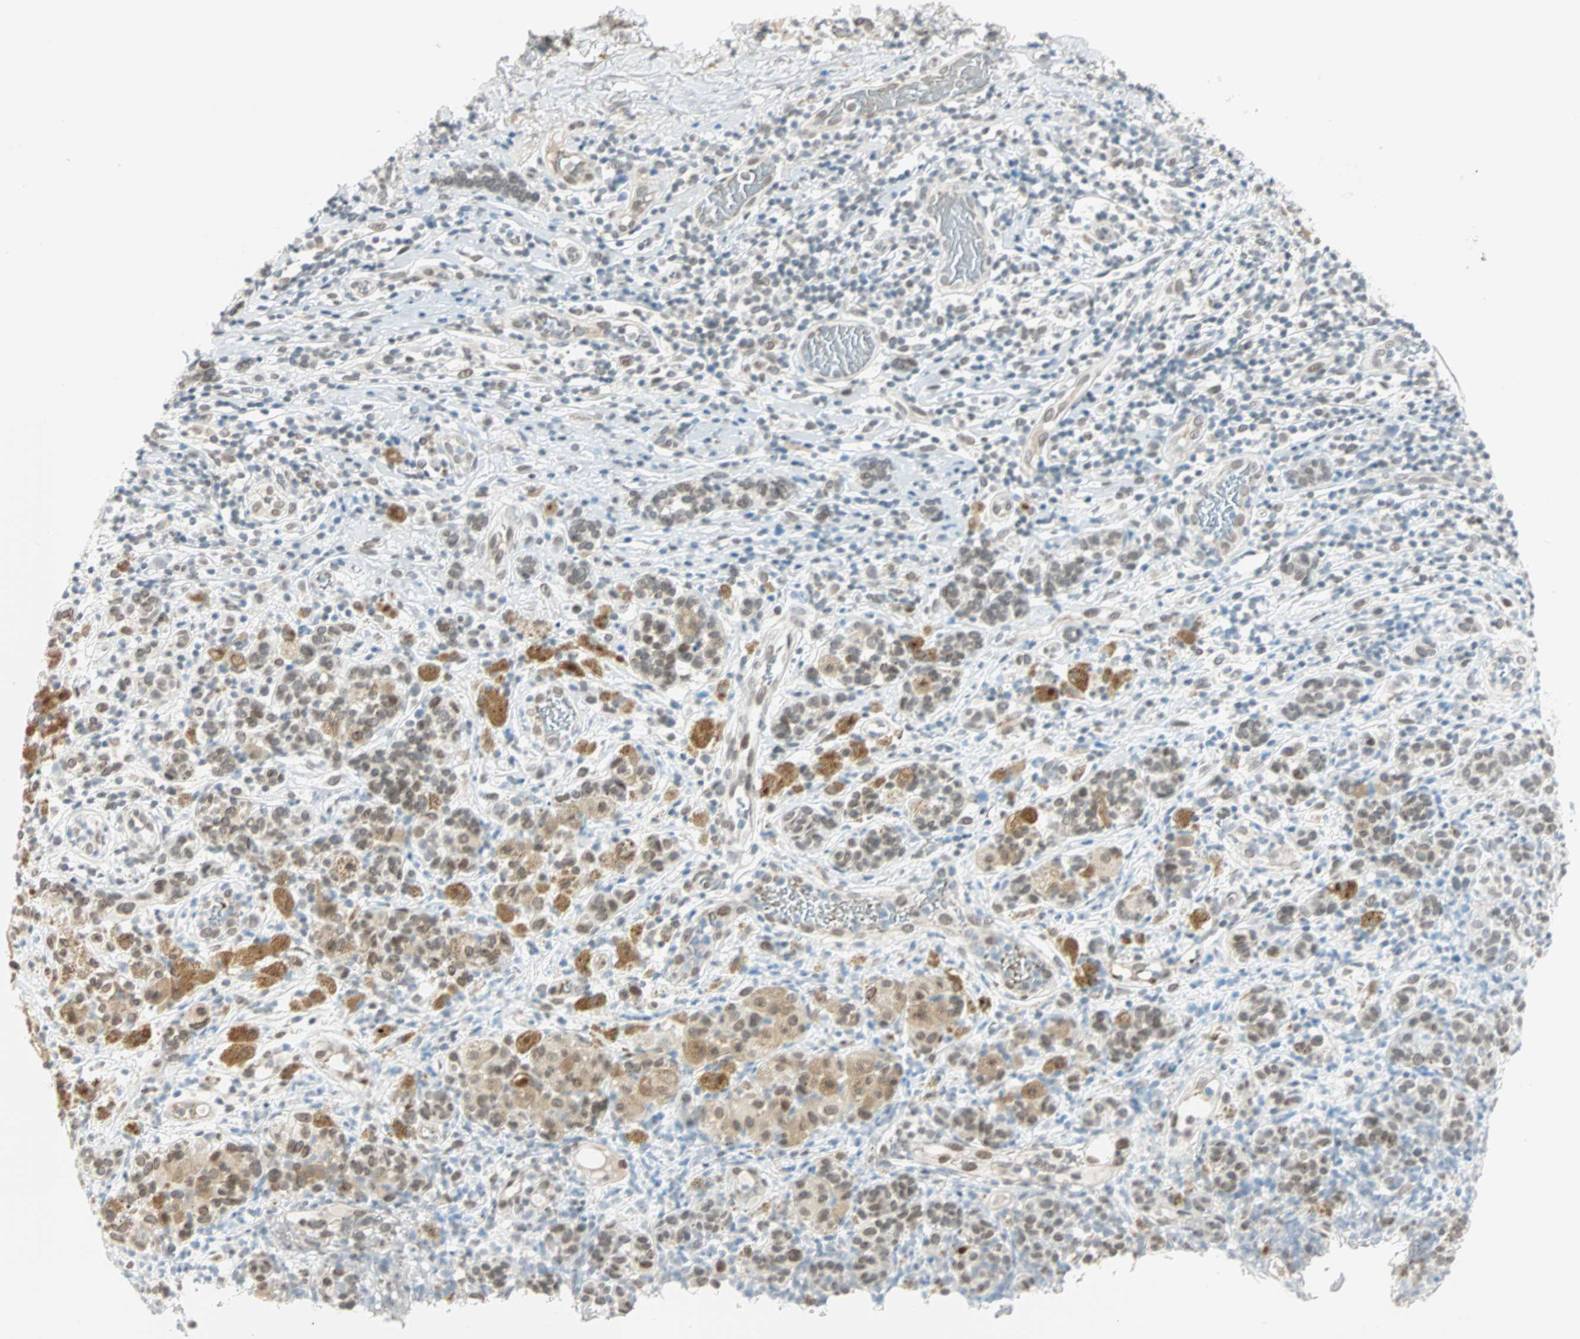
{"staining": {"intensity": "weak", "quantity": "25%-75%", "location": "nuclear"}, "tissue": "melanoma", "cell_type": "Tumor cells", "image_type": "cancer", "snomed": [{"axis": "morphology", "description": "Malignant melanoma, NOS"}, {"axis": "topography", "description": "Skin"}], "caption": "A photomicrograph of human melanoma stained for a protein reveals weak nuclear brown staining in tumor cells.", "gene": "BCAN", "patient": {"sex": "male", "age": 64}}